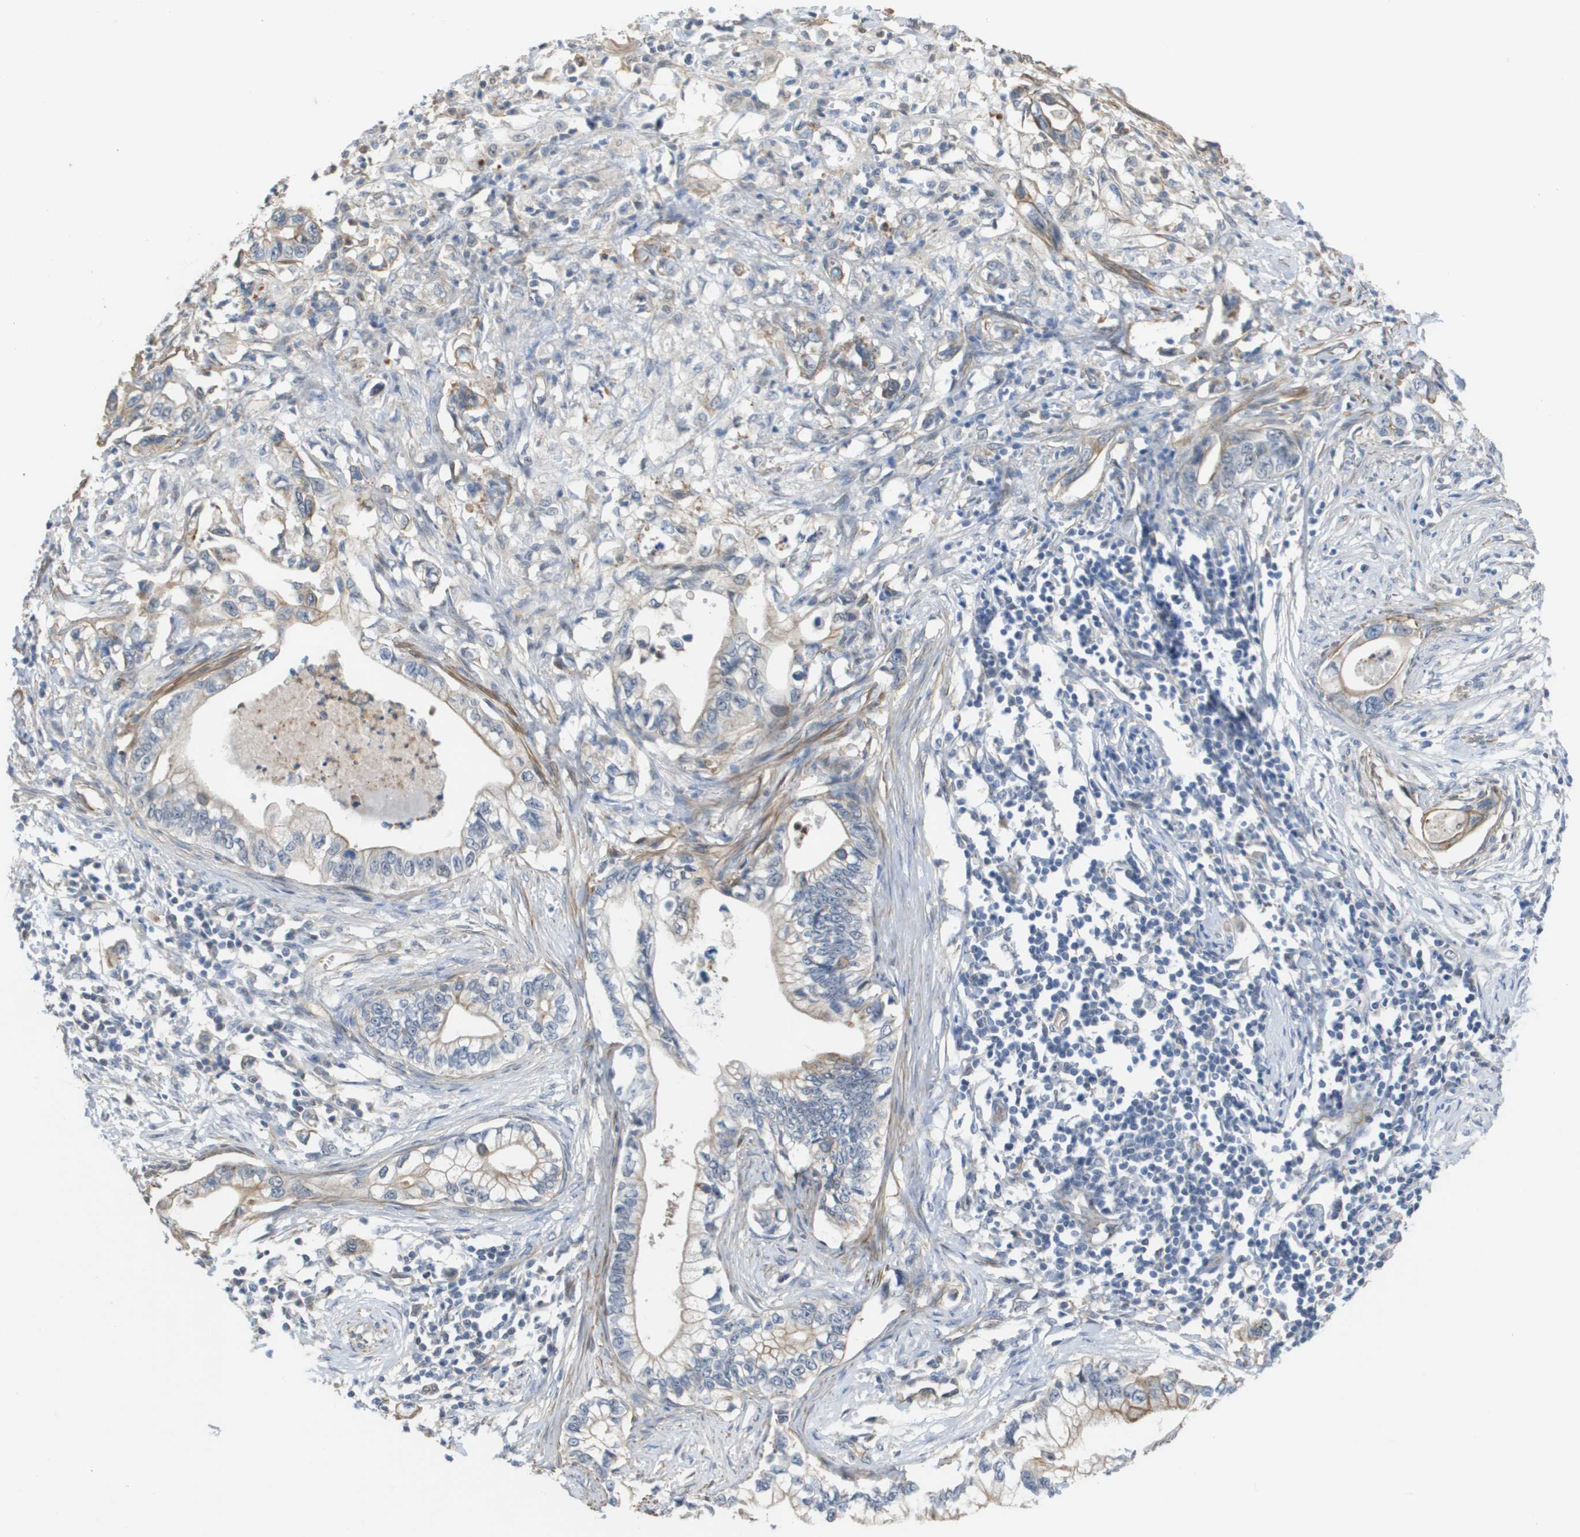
{"staining": {"intensity": "negative", "quantity": "none", "location": "none"}, "tissue": "pancreatic cancer", "cell_type": "Tumor cells", "image_type": "cancer", "snomed": [{"axis": "morphology", "description": "Adenocarcinoma, NOS"}, {"axis": "topography", "description": "Pancreas"}], "caption": "The immunohistochemistry micrograph has no significant staining in tumor cells of pancreatic cancer tissue.", "gene": "RNF112", "patient": {"sex": "male", "age": 56}}